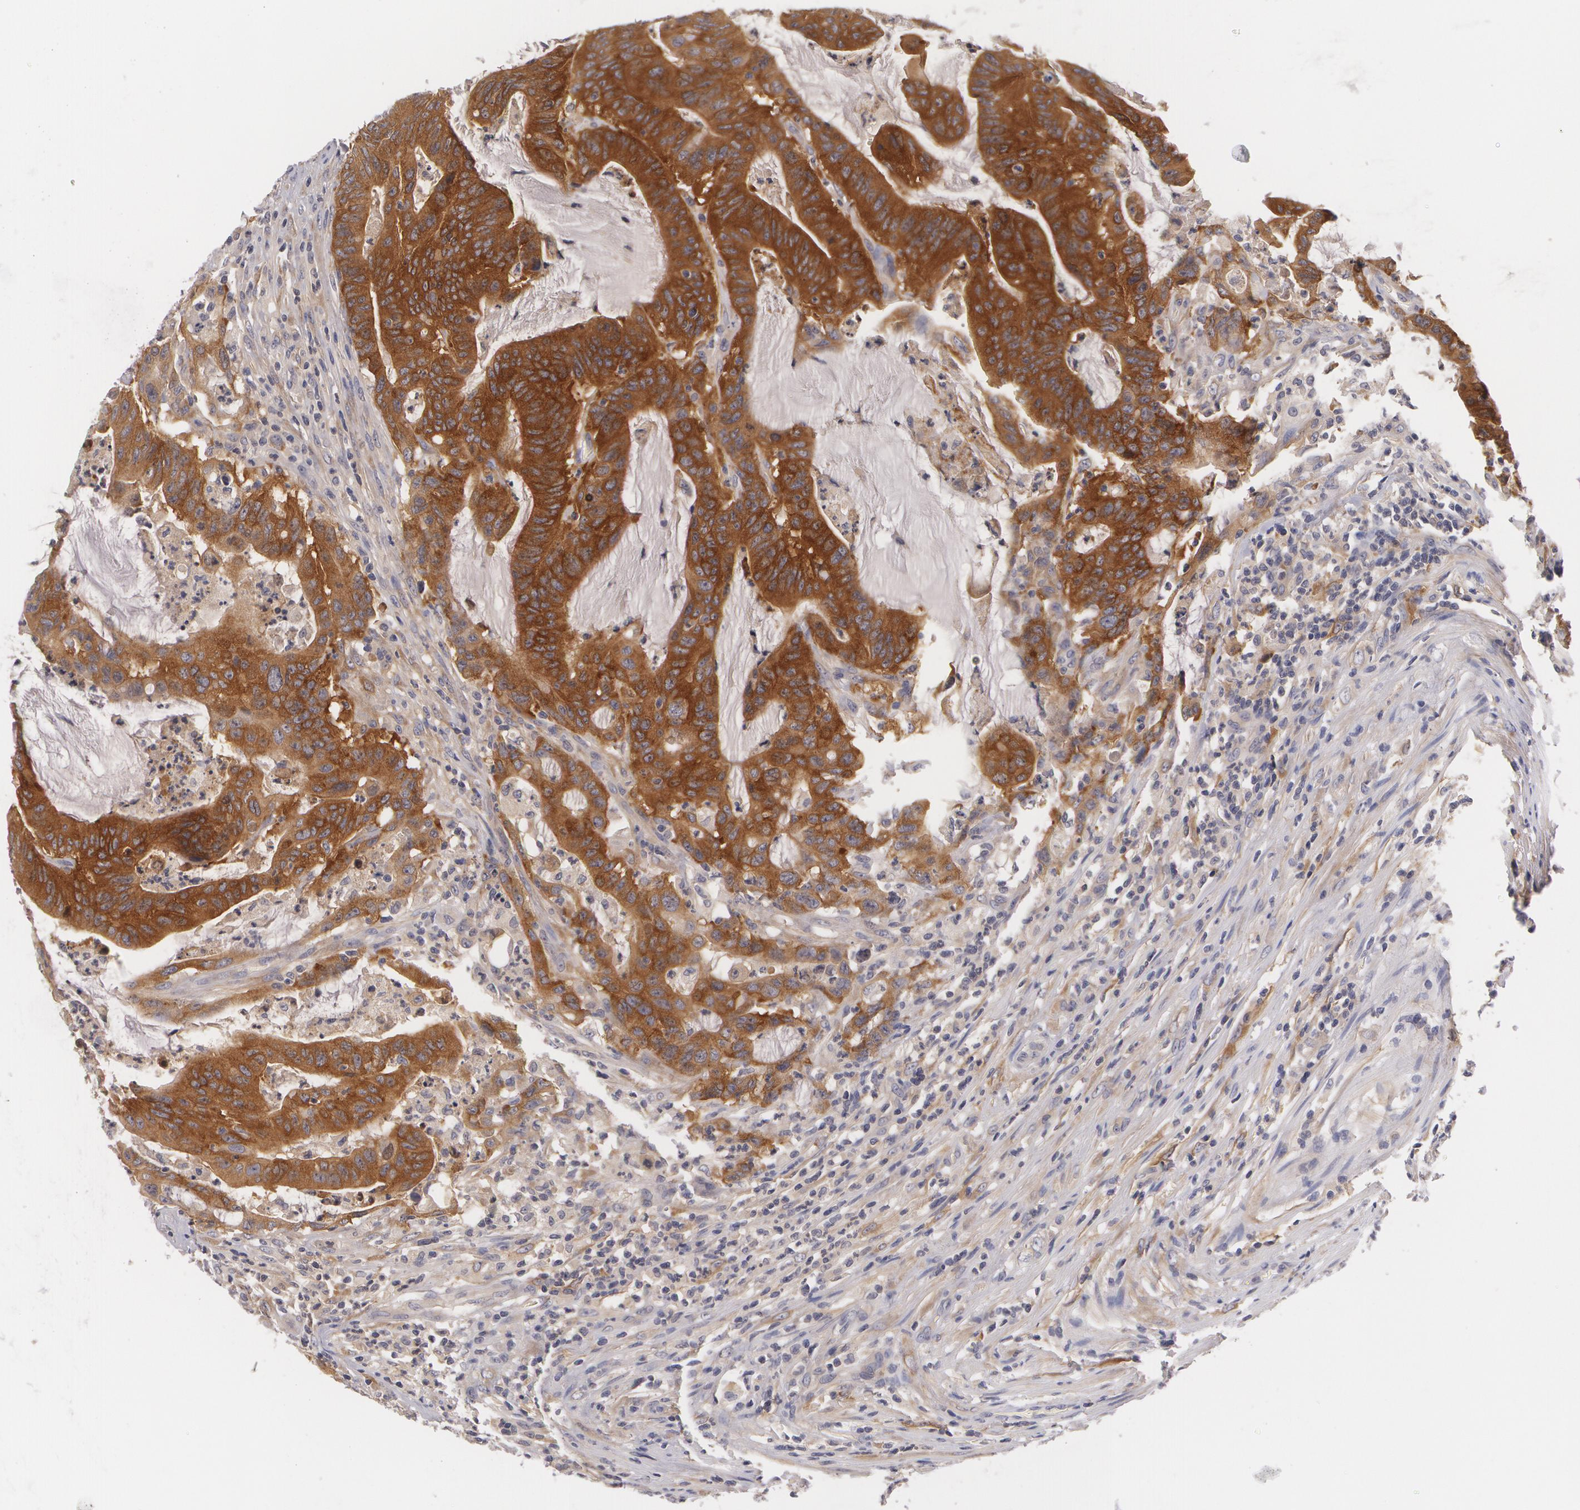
{"staining": {"intensity": "strong", "quantity": ">75%", "location": "cytoplasmic/membranous"}, "tissue": "colorectal cancer", "cell_type": "Tumor cells", "image_type": "cancer", "snomed": [{"axis": "morphology", "description": "Adenocarcinoma, NOS"}, {"axis": "topography", "description": "Colon"}], "caption": "There is high levels of strong cytoplasmic/membranous expression in tumor cells of colorectal adenocarcinoma, as demonstrated by immunohistochemical staining (brown color).", "gene": "CASK", "patient": {"sex": "male", "age": 54}}